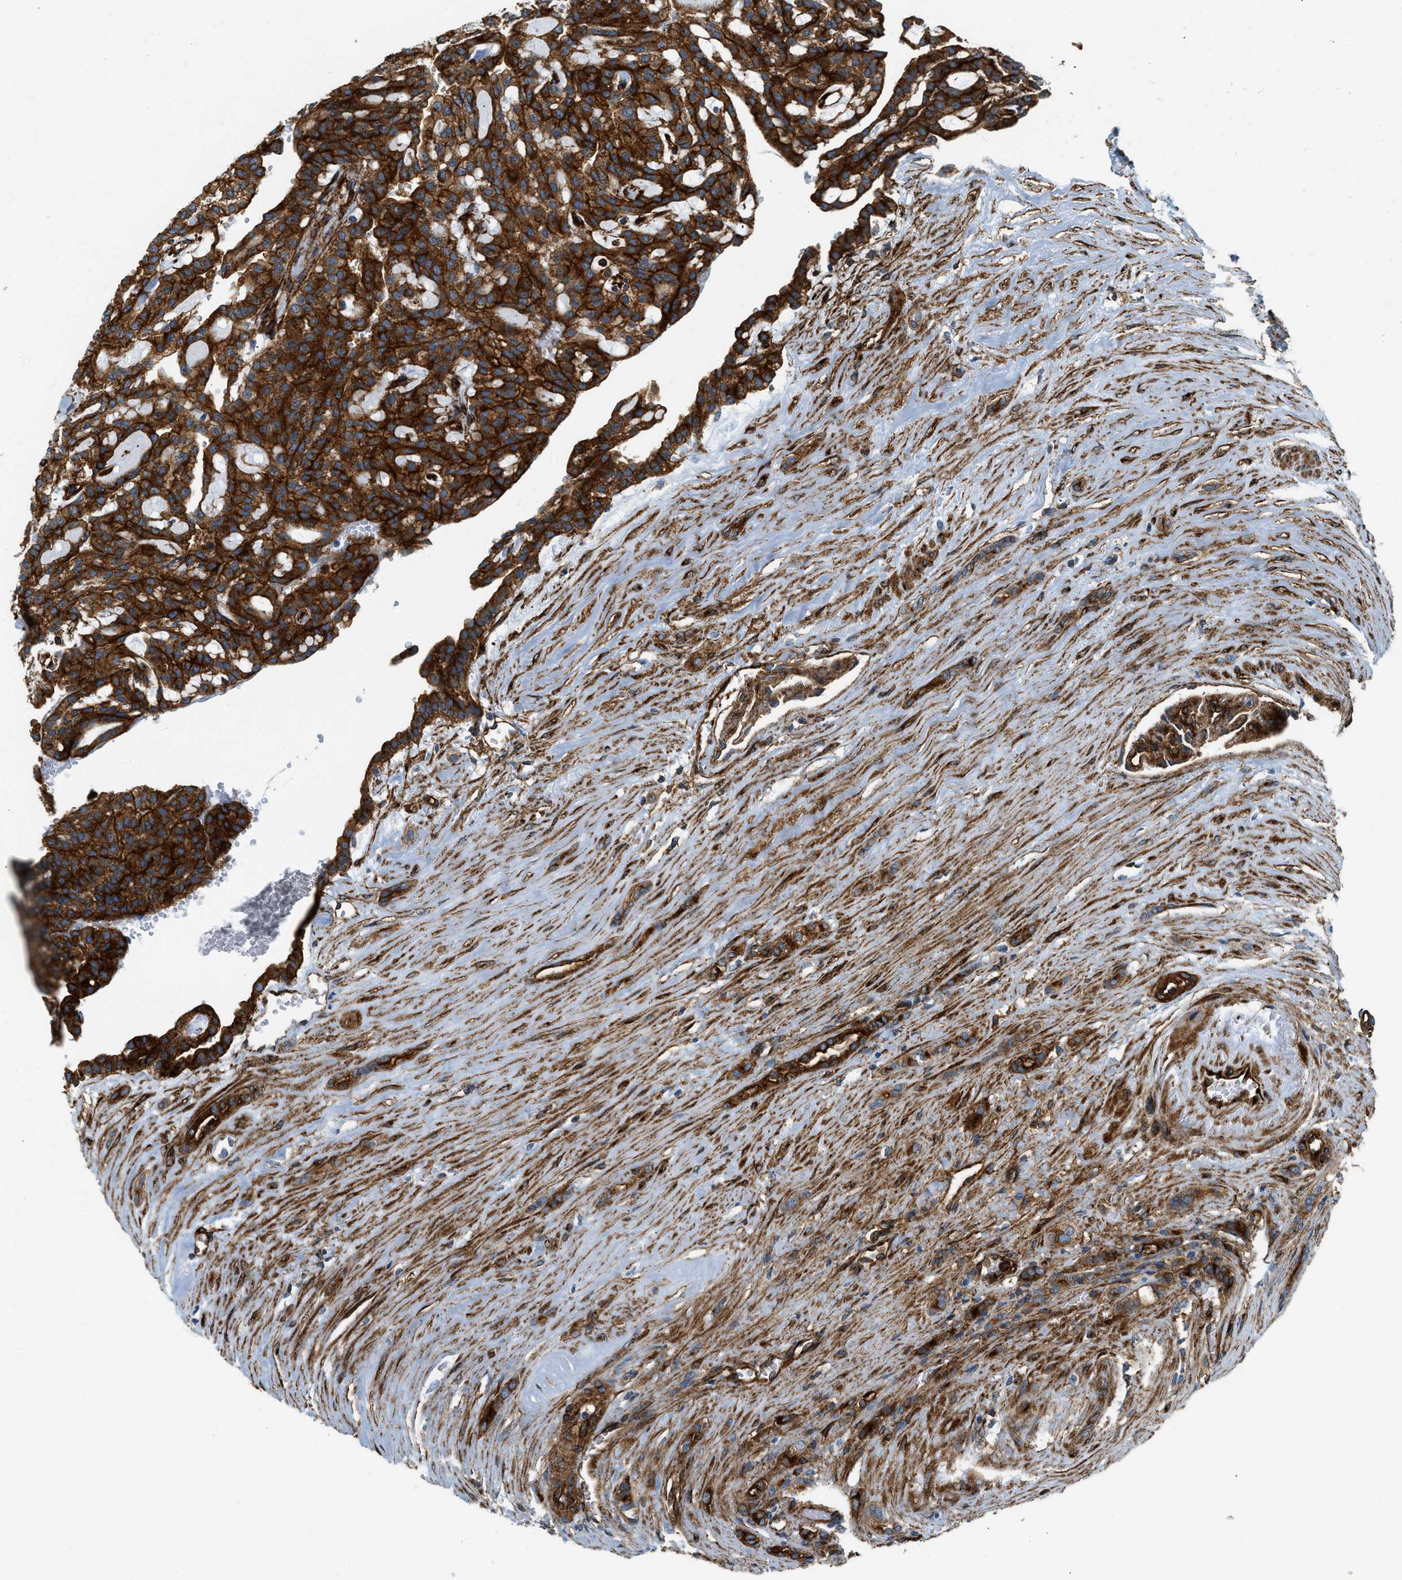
{"staining": {"intensity": "strong", "quantity": ">75%", "location": "cytoplasmic/membranous"}, "tissue": "renal cancer", "cell_type": "Tumor cells", "image_type": "cancer", "snomed": [{"axis": "morphology", "description": "Adenocarcinoma, NOS"}, {"axis": "topography", "description": "Kidney"}], "caption": "There is high levels of strong cytoplasmic/membranous staining in tumor cells of renal cancer (adenocarcinoma), as demonstrated by immunohistochemical staining (brown color).", "gene": "HIP1", "patient": {"sex": "male", "age": 63}}